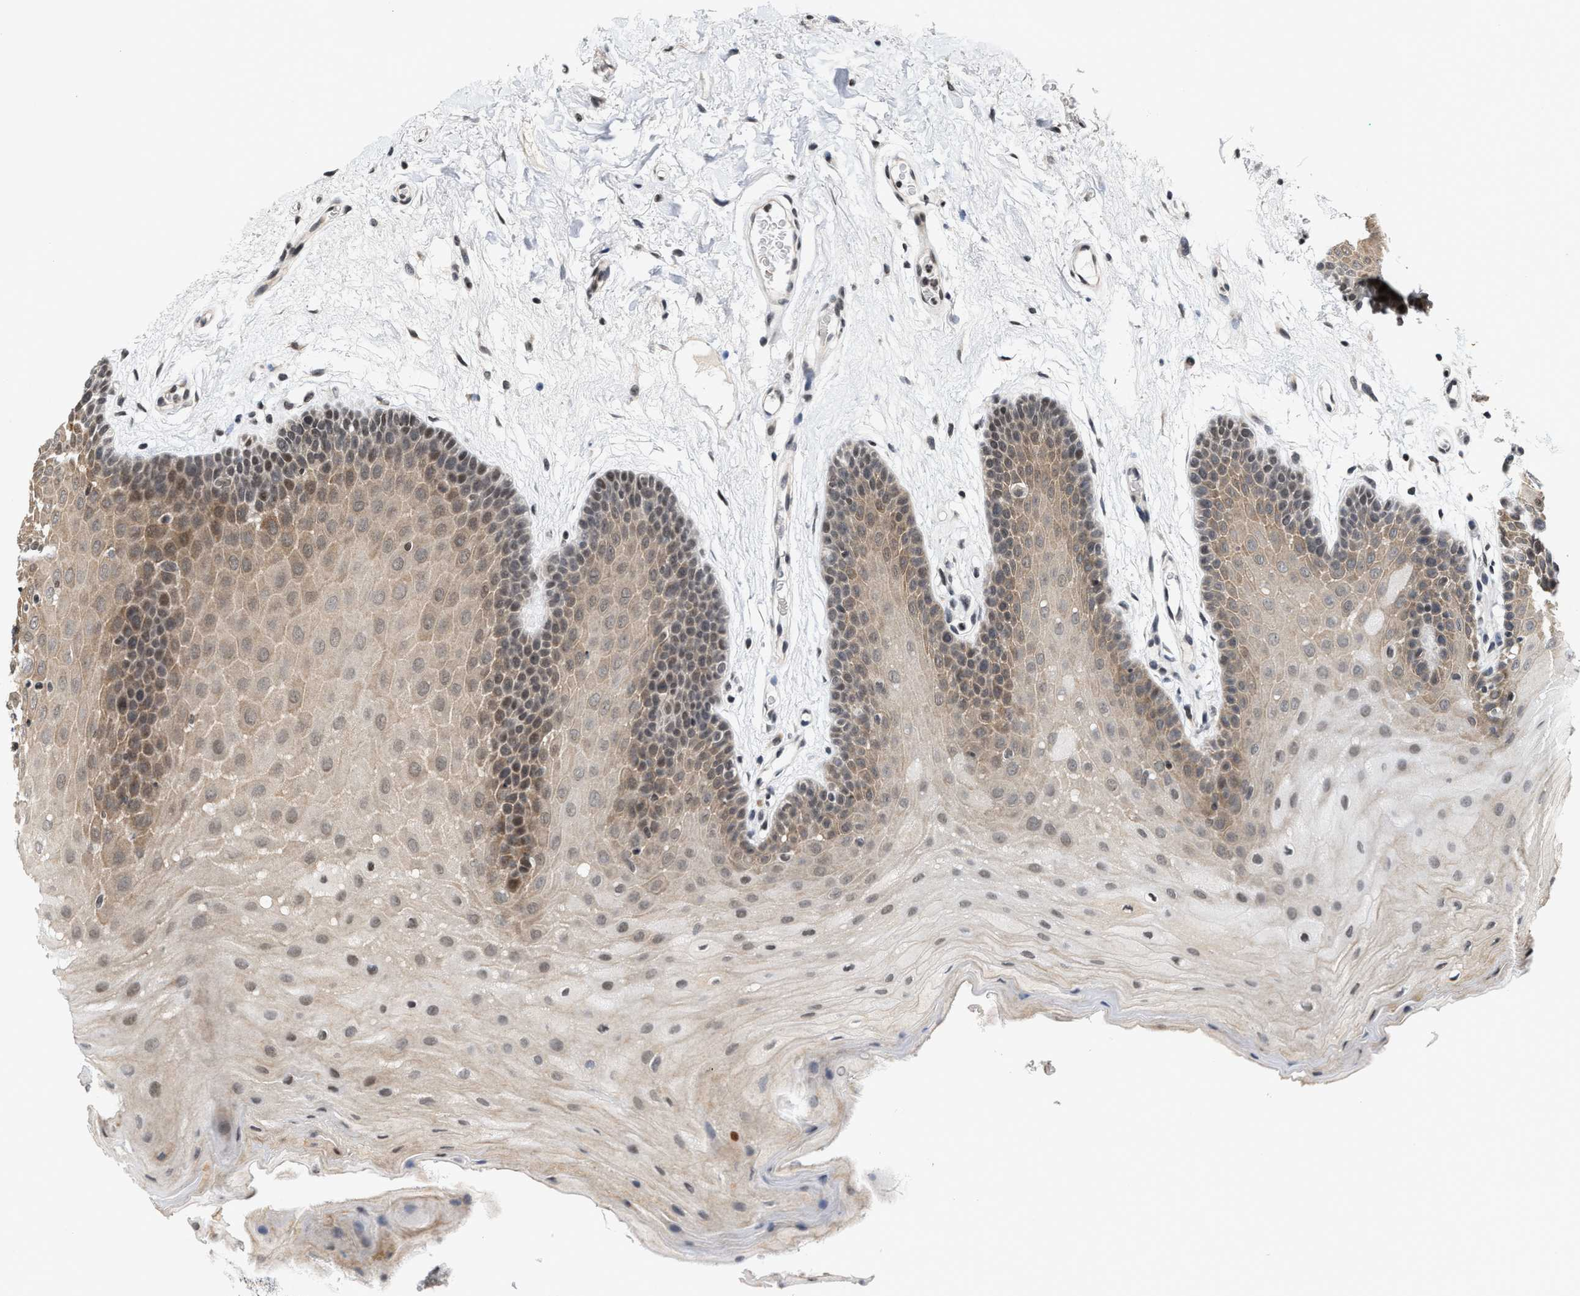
{"staining": {"intensity": "weak", "quantity": ">75%", "location": "cytoplasmic/membranous"}, "tissue": "oral mucosa", "cell_type": "Squamous epithelial cells", "image_type": "normal", "snomed": [{"axis": "morphology", "description": "Normal tissue, NOS"}, {"axis": "morphology", "description": "Squamous cell carcinoma, NOS"}, {"axis": "topography", "description": "Oral tissue"}, {"axis": "topography", "description": "Head-Neck"}], "caption": "The micrograph reveals staining of unremarkable oral mucosa, revealing weak cytoplasmic/membranous protein staining (brown color) within squamous epithelial cells.", "gene": "ANKRD6", "patient": {"sex": "male", "age": 71}}